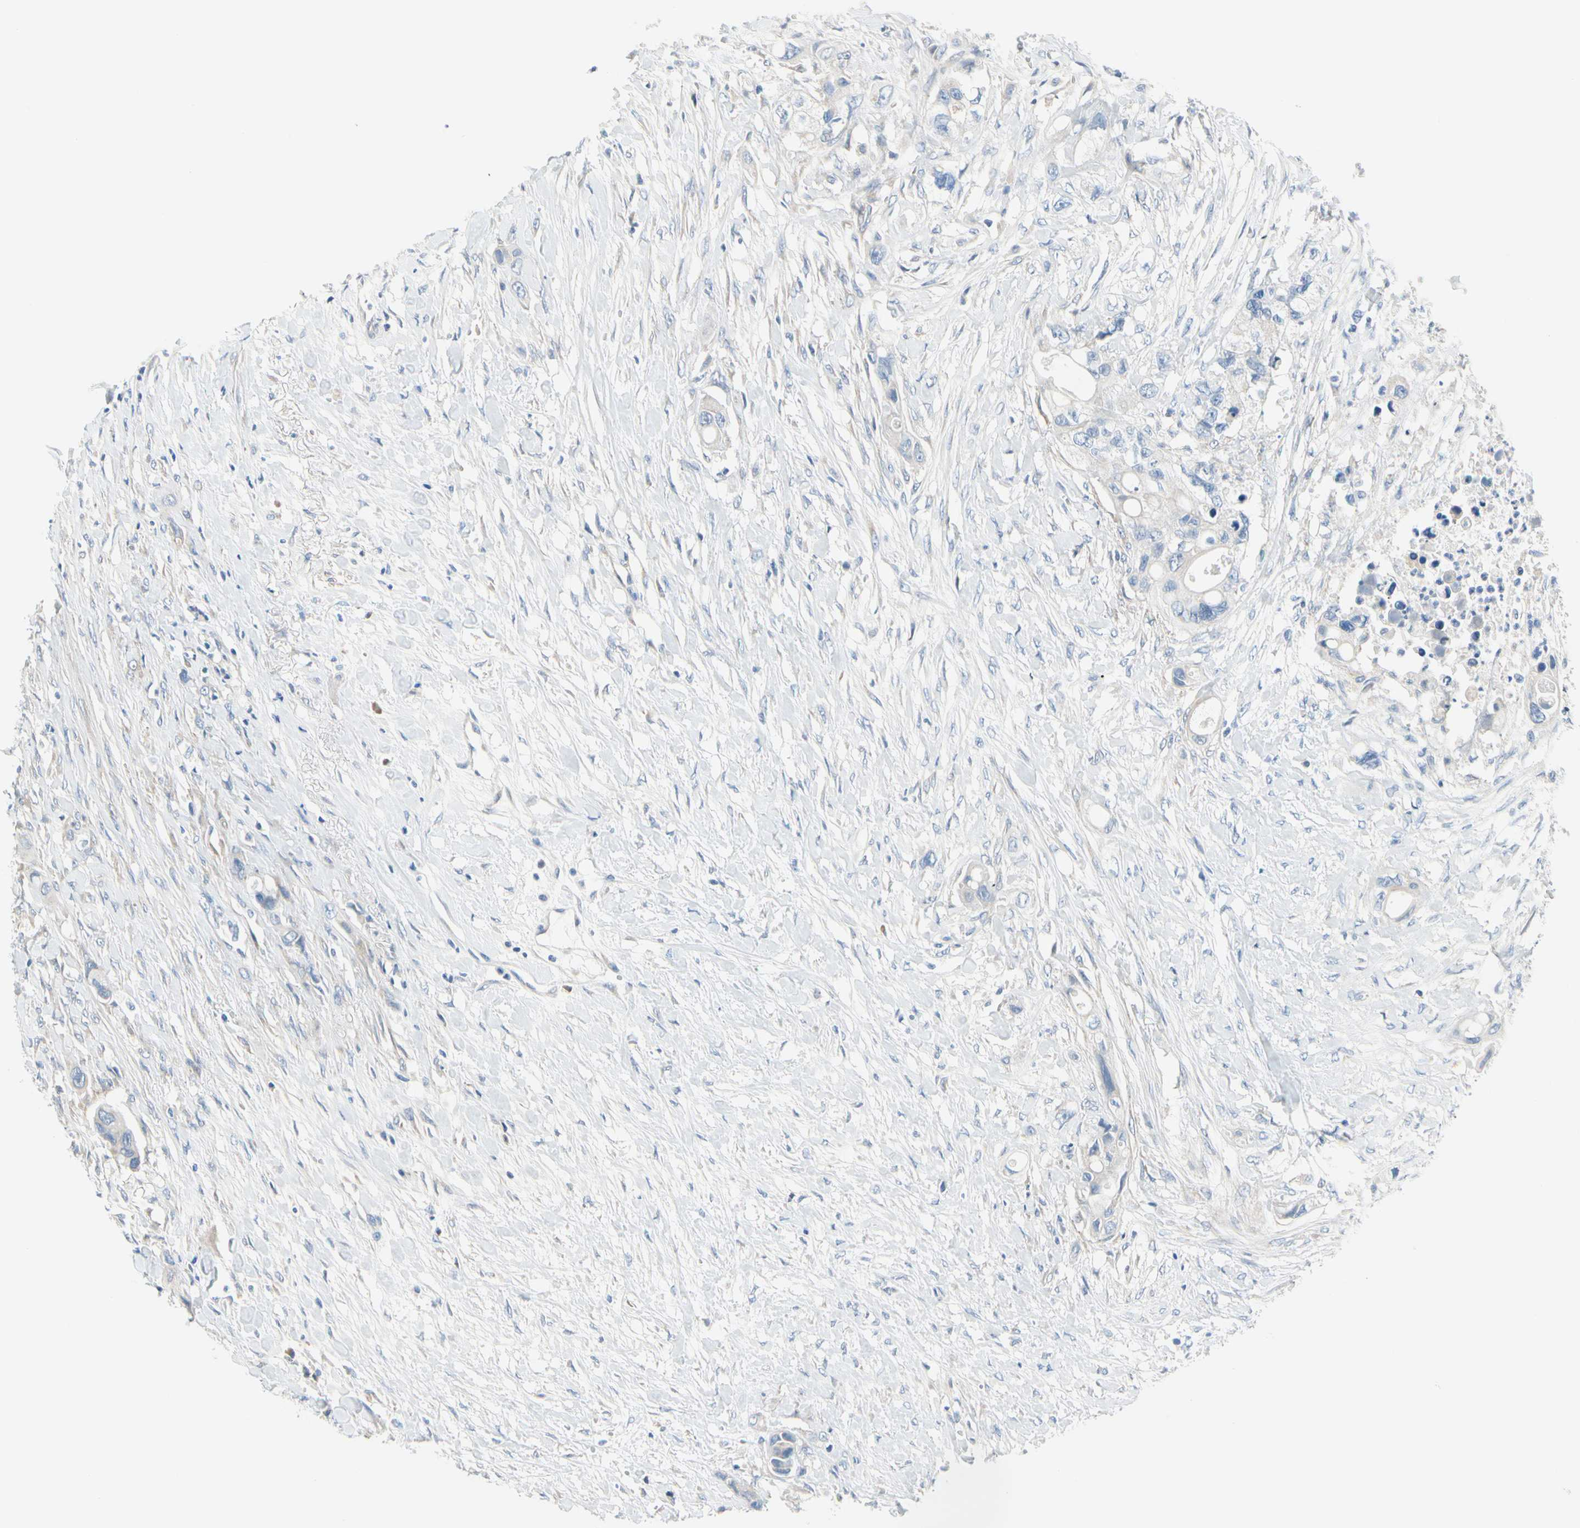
{"staining": {"intensity": "negative", "quantity": "none", "location": "none"}, "tissue": "colorectal cancer", "cell_type": "Tumor cells", "image_type": "cancer", "snomed": [{"axis": "morphology", "description": "Adenocarcinoma, NOS"}, {"axis": "topography", "description": "Colon"}], "caption": "Immunohistochemistry (IHC) image of human colorectal cancer stained for a protein (brown), which reveals no expression in tumor cells.", "gene": "FCER2", "patient": {"sex": "female", "age": 57}}